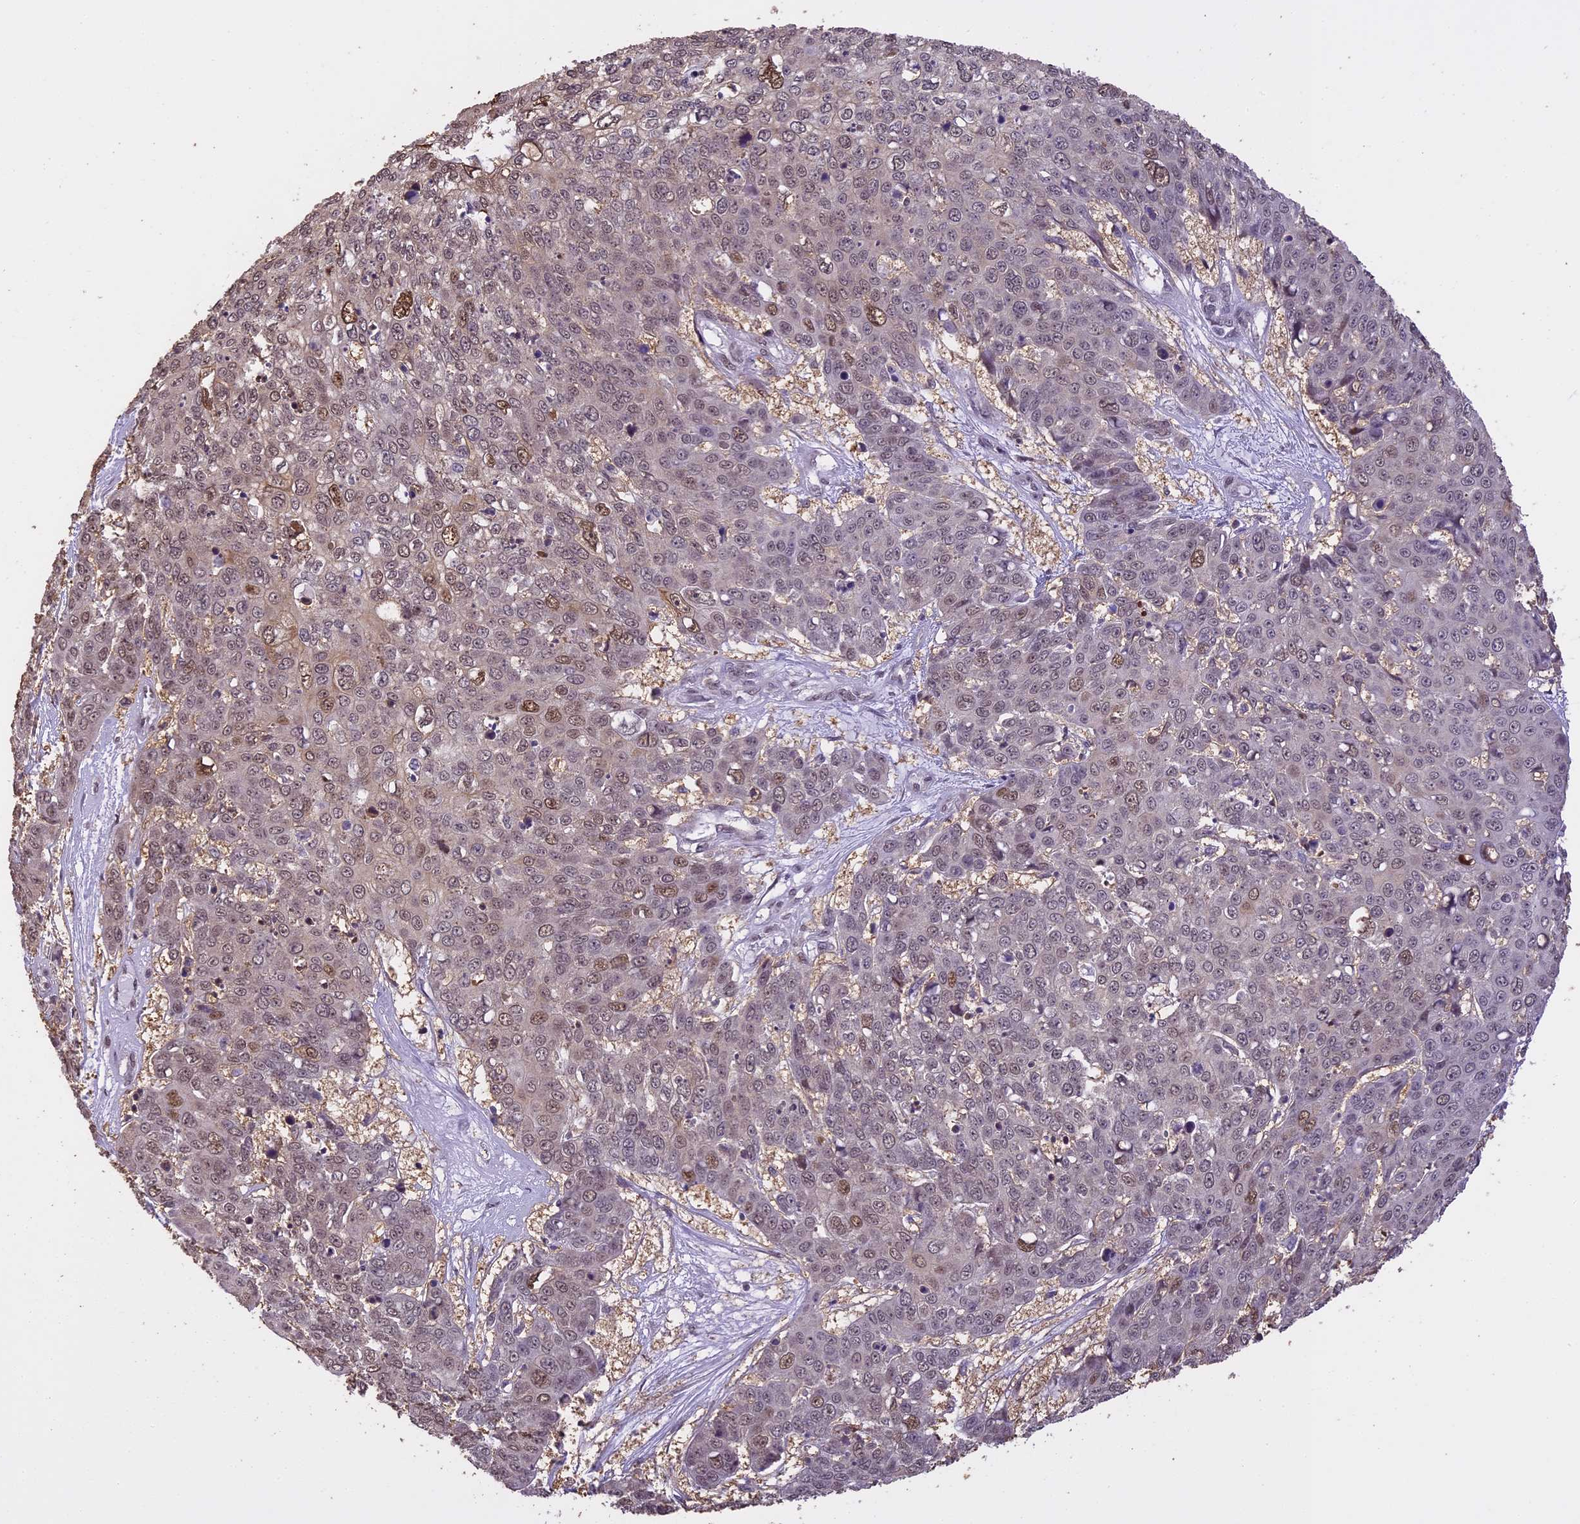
{"staining": {"intensity": "moderate", "quantity": "<25%", "location": "nuclear"}, "tissue": "skin cancer", "cell_type": "Tumor cells", "image_type": "cancer", "snomed": [{"axis": "morphology", "description": "Squamous cell carcinoma, NOS"}, {"axis": "topography", "description": "Skin"}], "caption": "Brown immunohistochemical staining in human skin cancer demonstrates moderate nuclear staining in approximately <25% of tumor cells.", "gene": "TIGD7", "patient": {"sex": "male", "age": 71}}